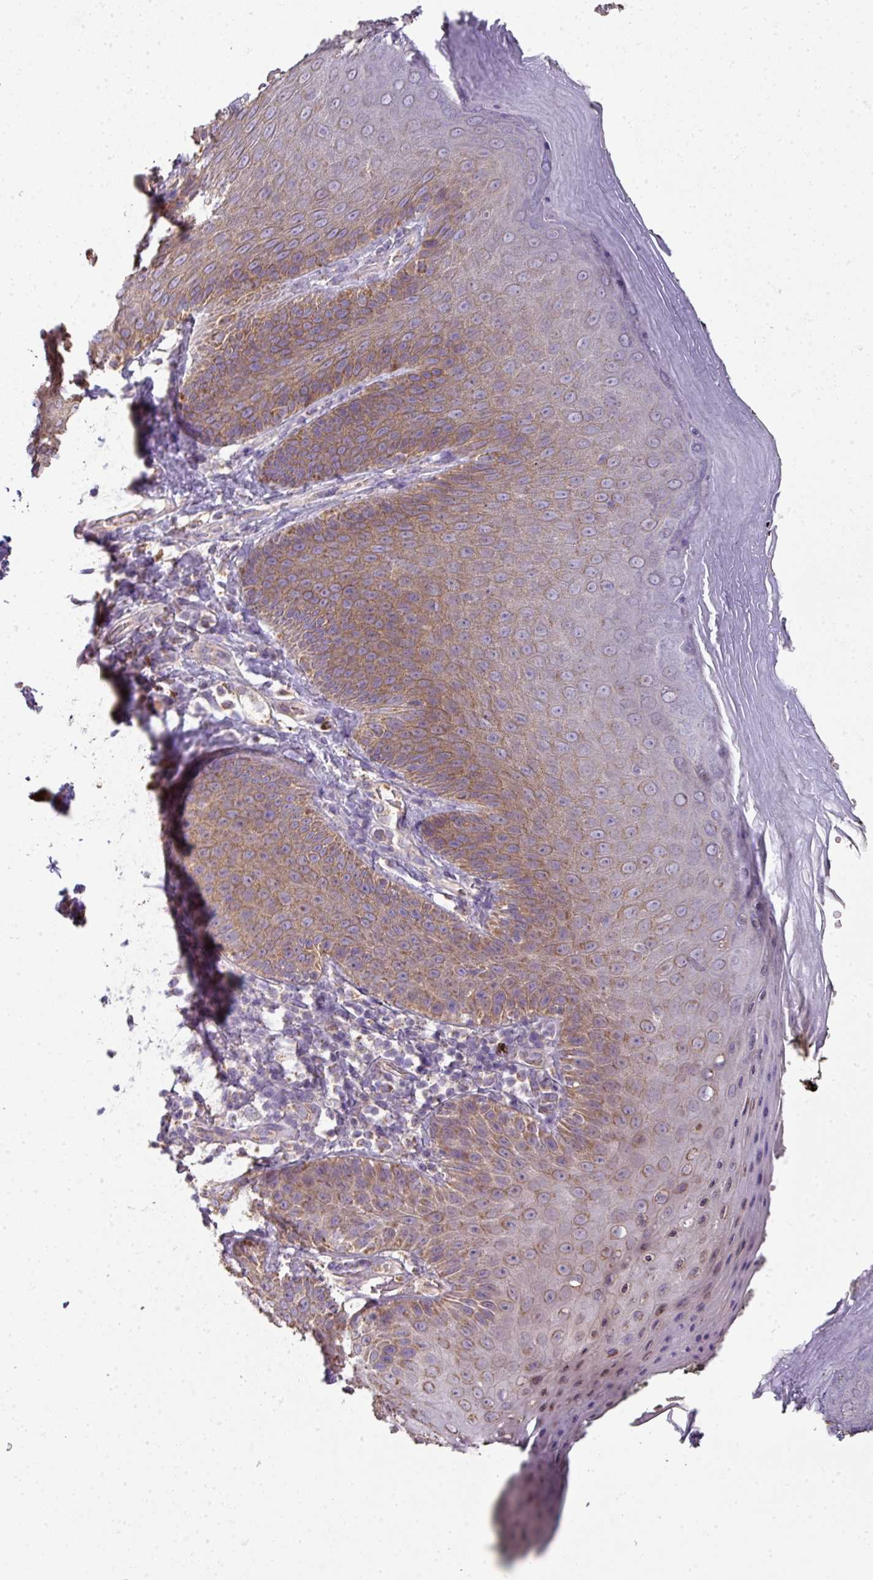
{"staining": {"intensity": "moderate", "quantity": "25%-75%", "location": "cytoplasmic/membranous,nuclear"}, "tissue": "skin", "cell_type": "Epidermal cells", "image_type": "normal", "snomed": [{"axis": "morphology", "description": "Normal tissue, NOS"}, {"axis": "topography", "description": "Anal"}, {"axis": "topography", "description": "Peripheral nerve tissue"}], "caption": "Protein staining of benign skin reveals moderate cytoplasmic/membranous,nuclear positivity in about 25%-75% of epidermal cells.", "gene": "PALS2", "patient": {"sex": "male", "age": 53}}